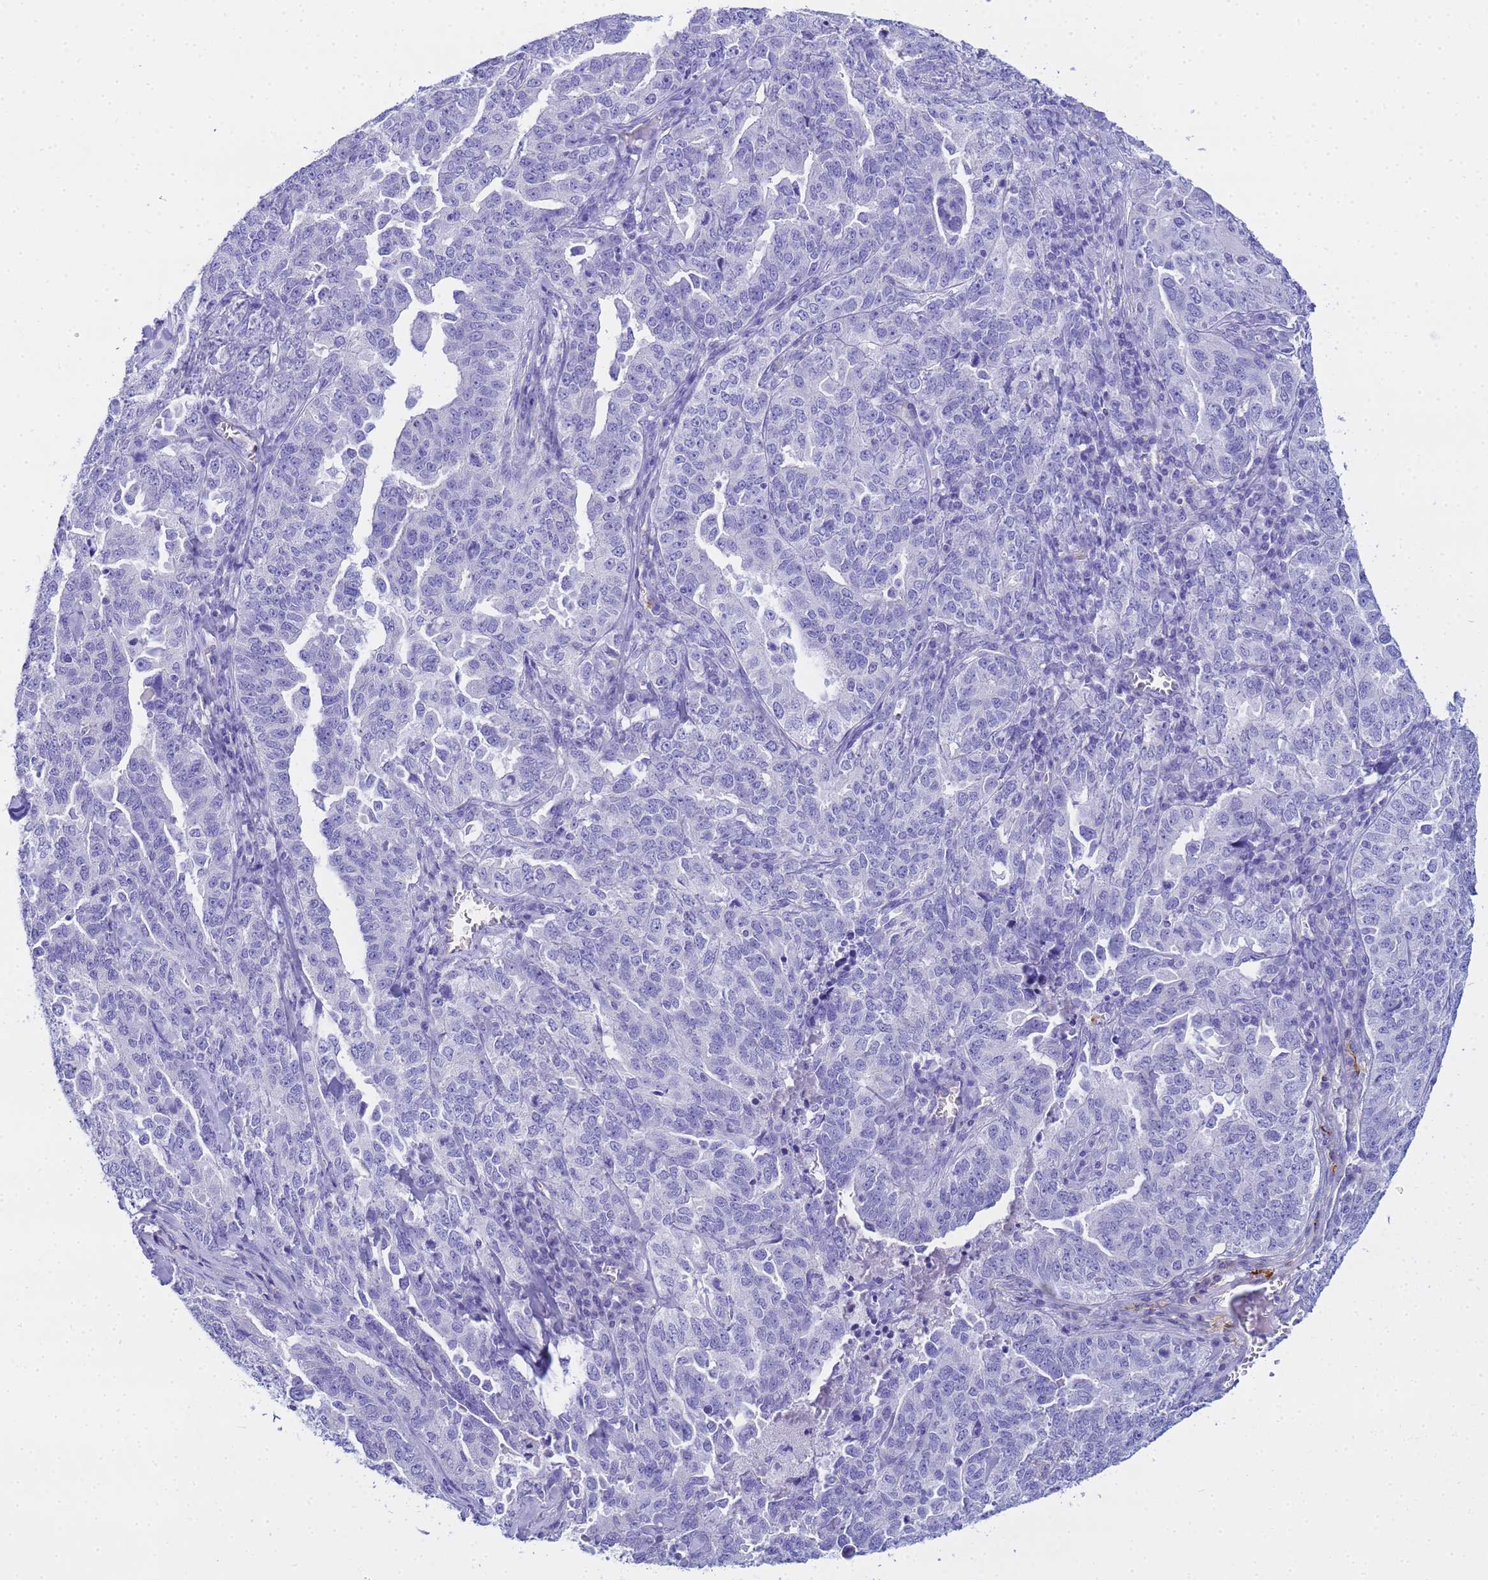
{"staining": {"intensity": "negative", "quantity": "none", "location": "none"}, "tissue": "ovarian cancer", "cell_type": "Tumor cells", "image_type": "cancer", "snomed": [{"axis": "morphology", "description": "Carcinoma, endometroid"}, {"axis": "topography", "description": "Ovary"}], "caption": "Tumor cells show no significant protein expression in ovarian cancer (endometroid carcinoma). (Stains: DAB IHC with hematoxylin counter stain, Microscopy: brightfield microscopy at high magnification).", "gene": "AQP12A", "patient": {"sex": "female", "age": 62}}